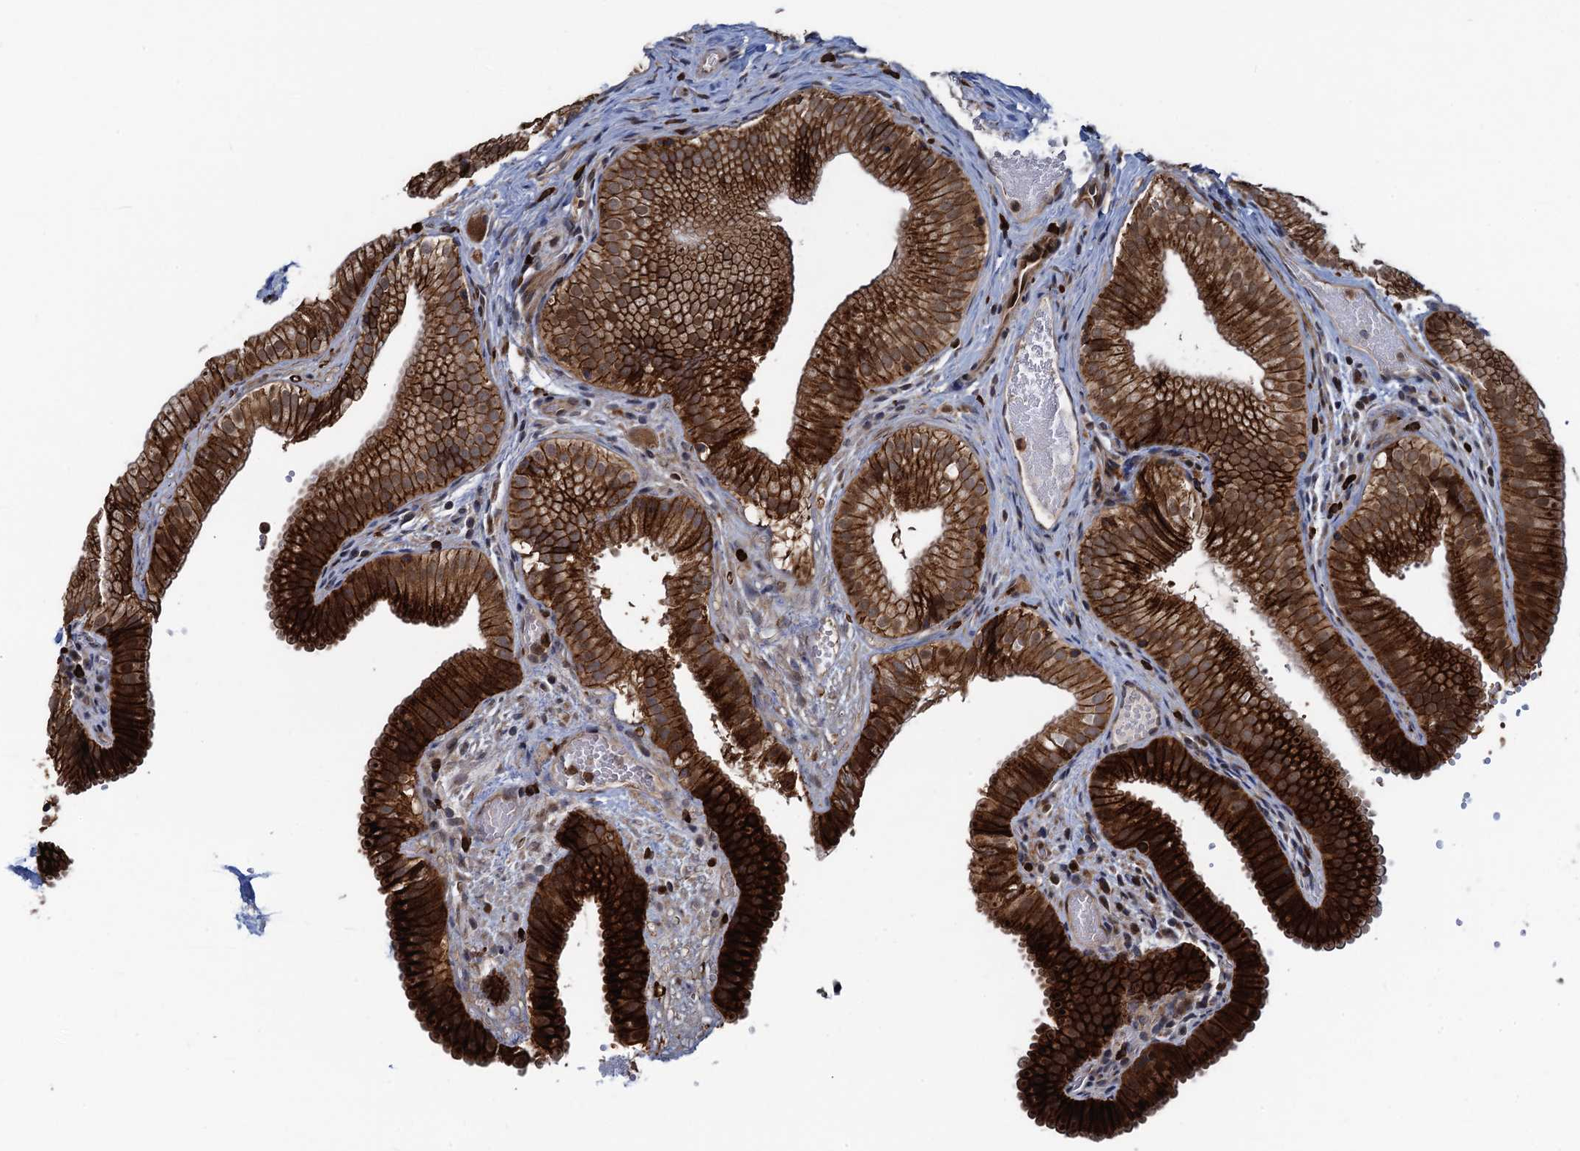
{"staining": {"intensity": "strong", "quantity": ">75%", "location": "cytoplasmic/membranous"}, "tissue": "gallbladder", "cell_type": "Glandular cells", "image_type": "normal", "snomed": [{"axis": "morphology", "description": "Normal tissue, NOS"}, {"axis": "topography", "description": "Gallbladder"}], "caption": "Immunohistochemistry staining of unremarkable gallbladder, which demonstrates high levels of strong cytoplasmic/membranous positivity in approximately >75% of glandular cells indicating strong cytoplasmic/membranous protein staining. The staining was performed using DAB (brown) for protein detection and nuclei were counterstained in hematoxylin (blue).", "gene": "ATOSA", "patient": {"sex": "female", "age": 30}}